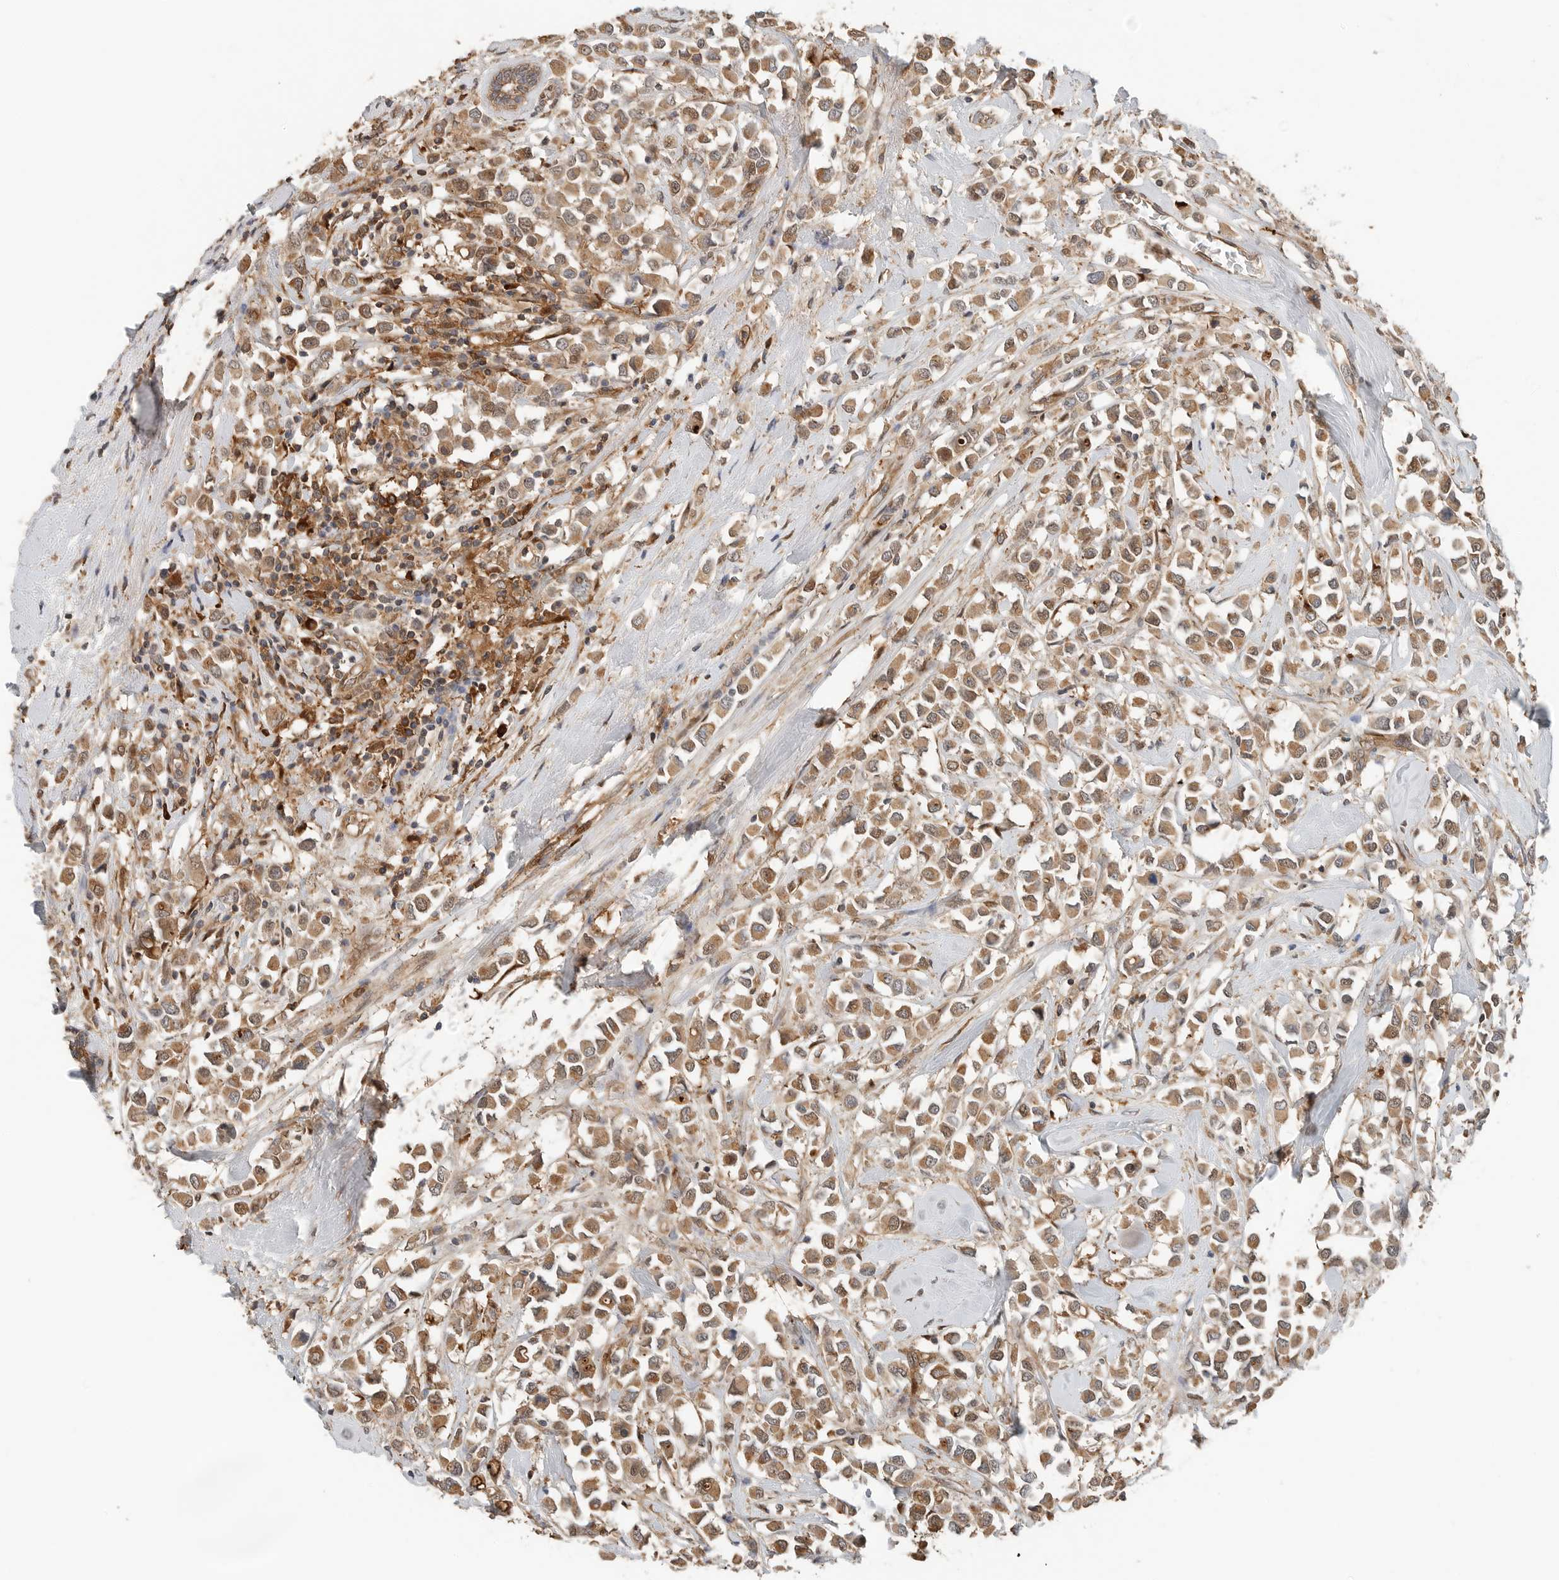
{"staining": {"intensity": "moderate", "quantity": ">75%", "location": "cytoplasmic/membranous,nuclear"}, "tissue": "breast cancer", "cell_type": "Tumor cells", "image_type": "cancer", "snomed": [{"axis": "morphology", "description": "Duct carcinoma"}, {"axis": "topography", "description": "Breast"}], "caption": "Immunohistochemical staining of infiltrating ductal carcinoma (breast) reveals moderate cytoplasmic/membranous and nuclear protein positivity in approximately >75% of tumor cells.", "gene": "XPNPEP1", "patient": {"sex": "female", "age": 61}}